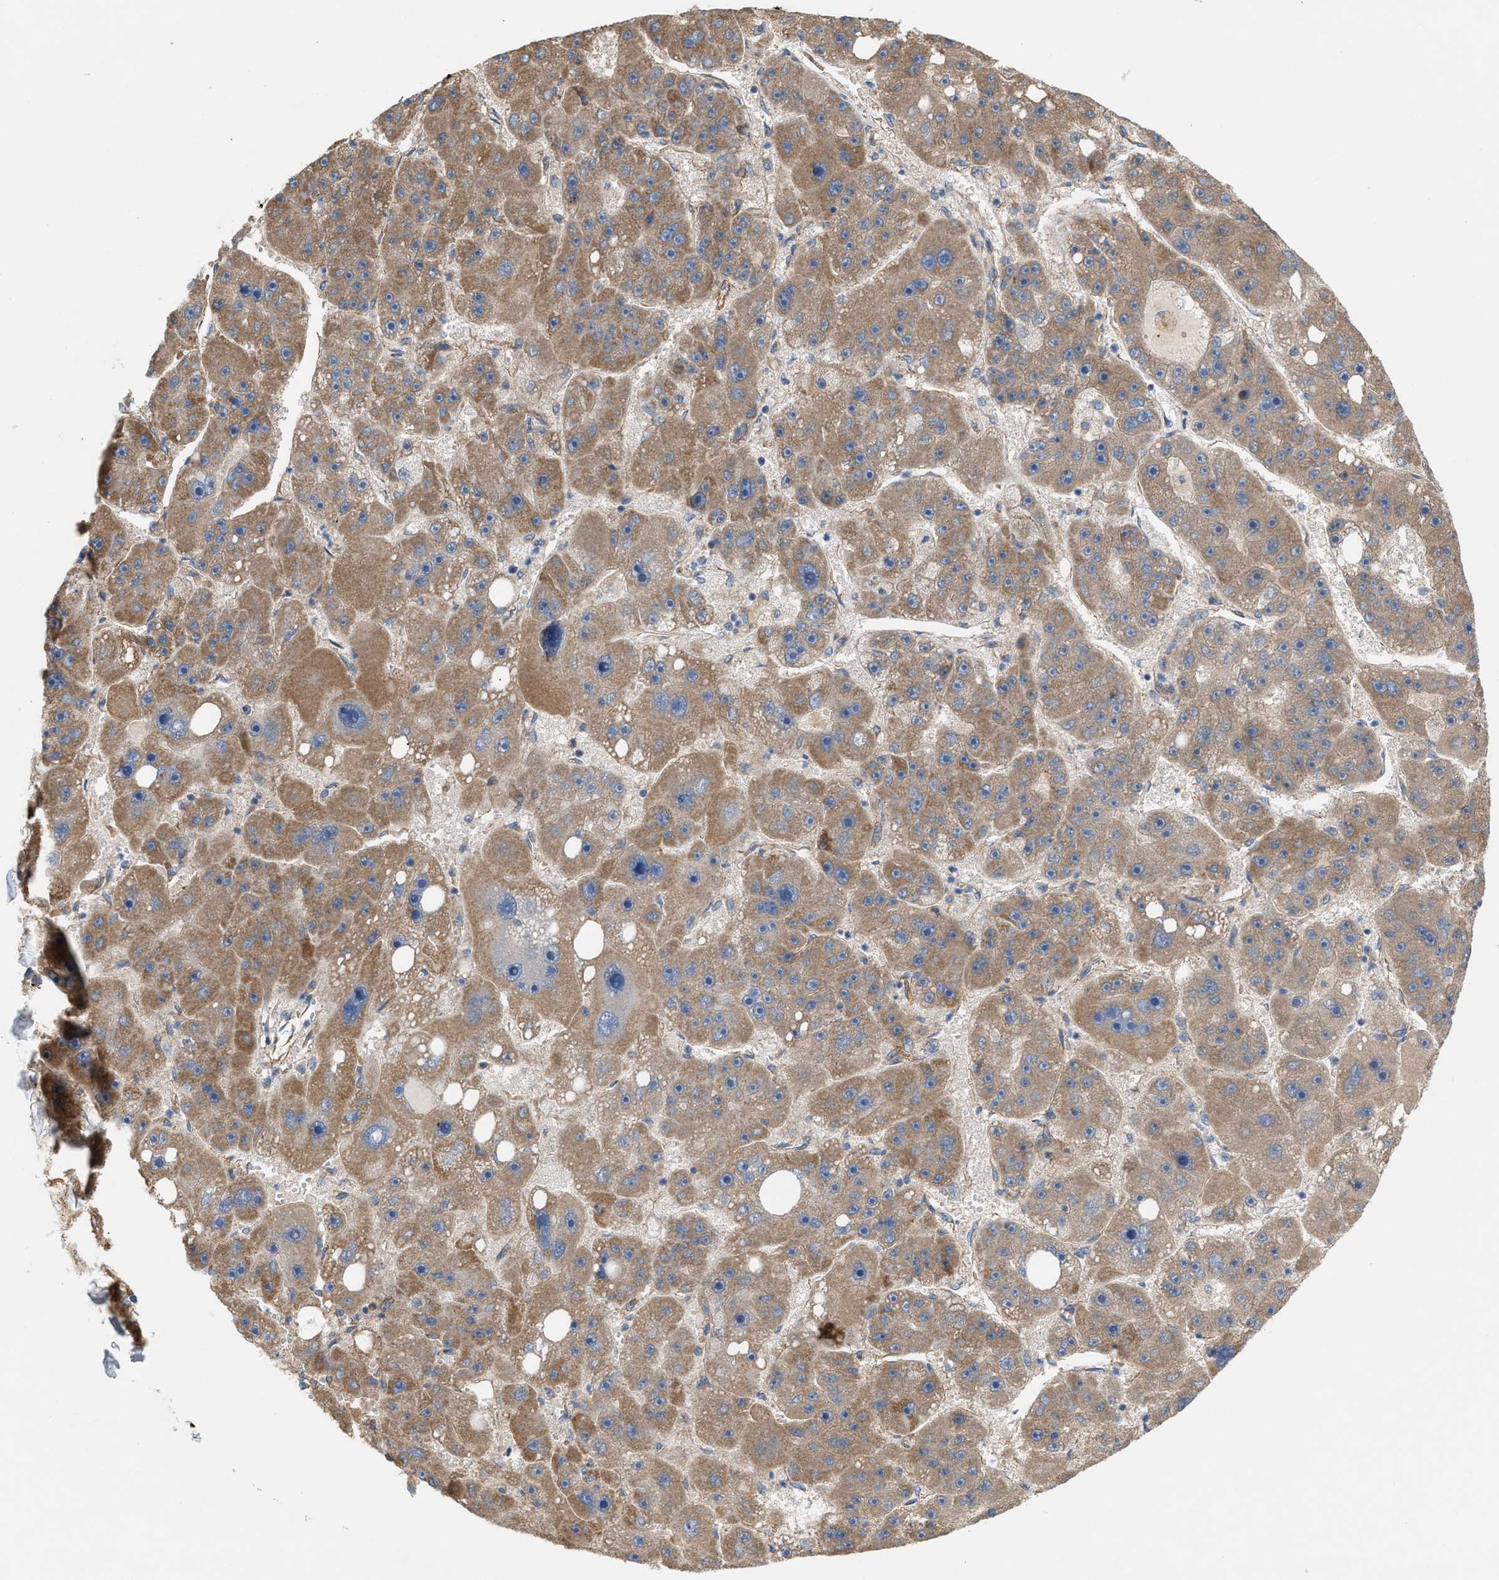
{"staining": {"intensity": "moderate", "quantity": ">75%", "location": "cytoplasmic/membranous"}, "tissue": "liver cancer", "cell_type": "Tumor cells", "image_type": "cancer", "snomed": [{"axis": "morphology", "description": "Carcinoma, Hepatocellular, NOS"}, {"axis": "topography", "description": "Liver"}], "caption": "This histopathology image exhibits immunohistochemistry staining of human liver hepatocellular carcinoma, with medium moderate cytoplasmic/membranous positivity in approximately >75% of tumor cells.", "gene": "OXSM", "patient": {"sex": "female", "age": 61}}